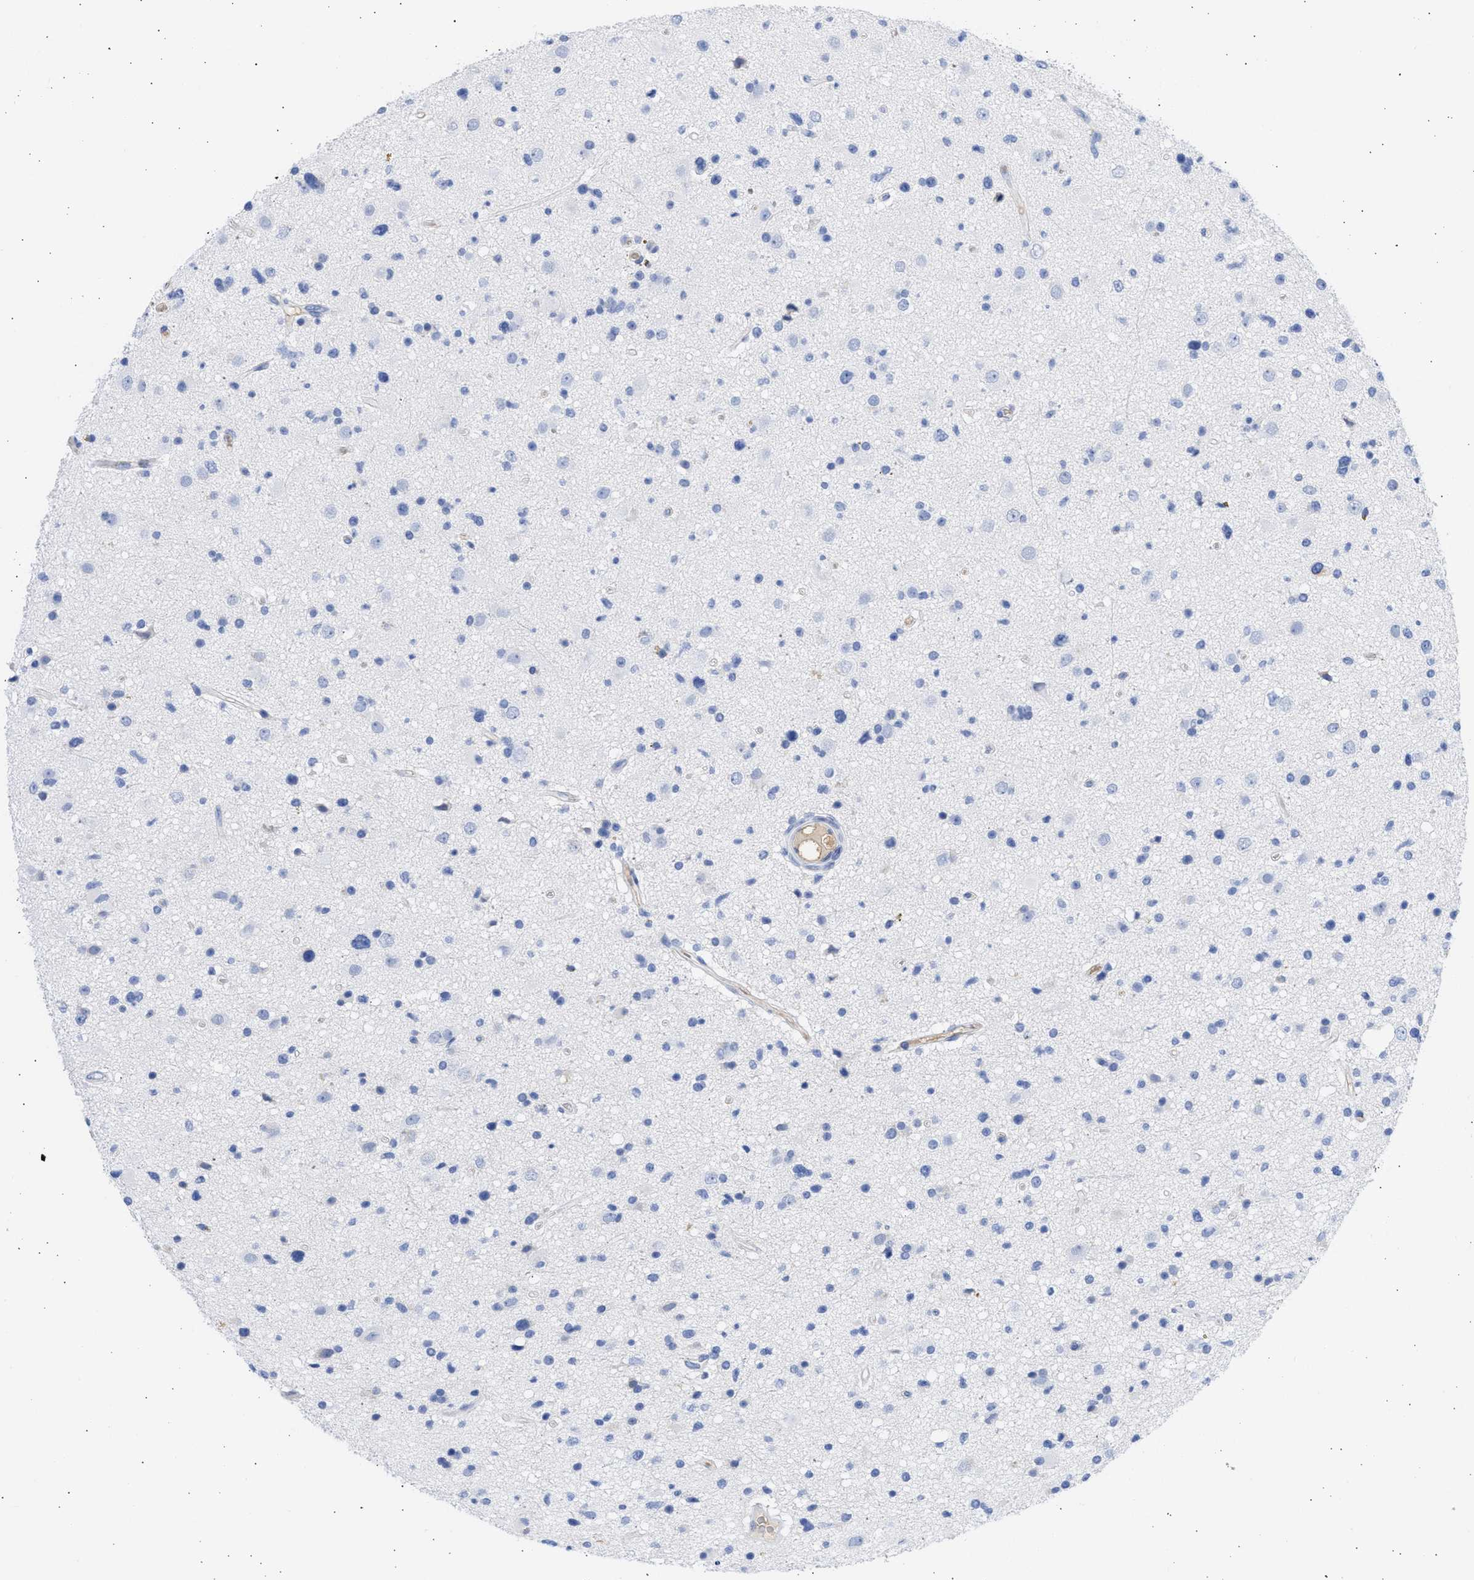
{"staining": {"intensity": "negative", "quantity": "none", "location": "none"}, "tissue": "glioma", "cell_type": "Tumor cells", "image_type": "cancer", "snomed": [{"axis": "morphology", "description": "Glioma, malignant, High grade"}, {"axis": "topography", "description": "Brain"}], "caption": "An image of glioma stained for a protein shows no brown staining in tumor cells.", "gene": "RSPH1", "patient": {"sex": "male", "age": 33}}